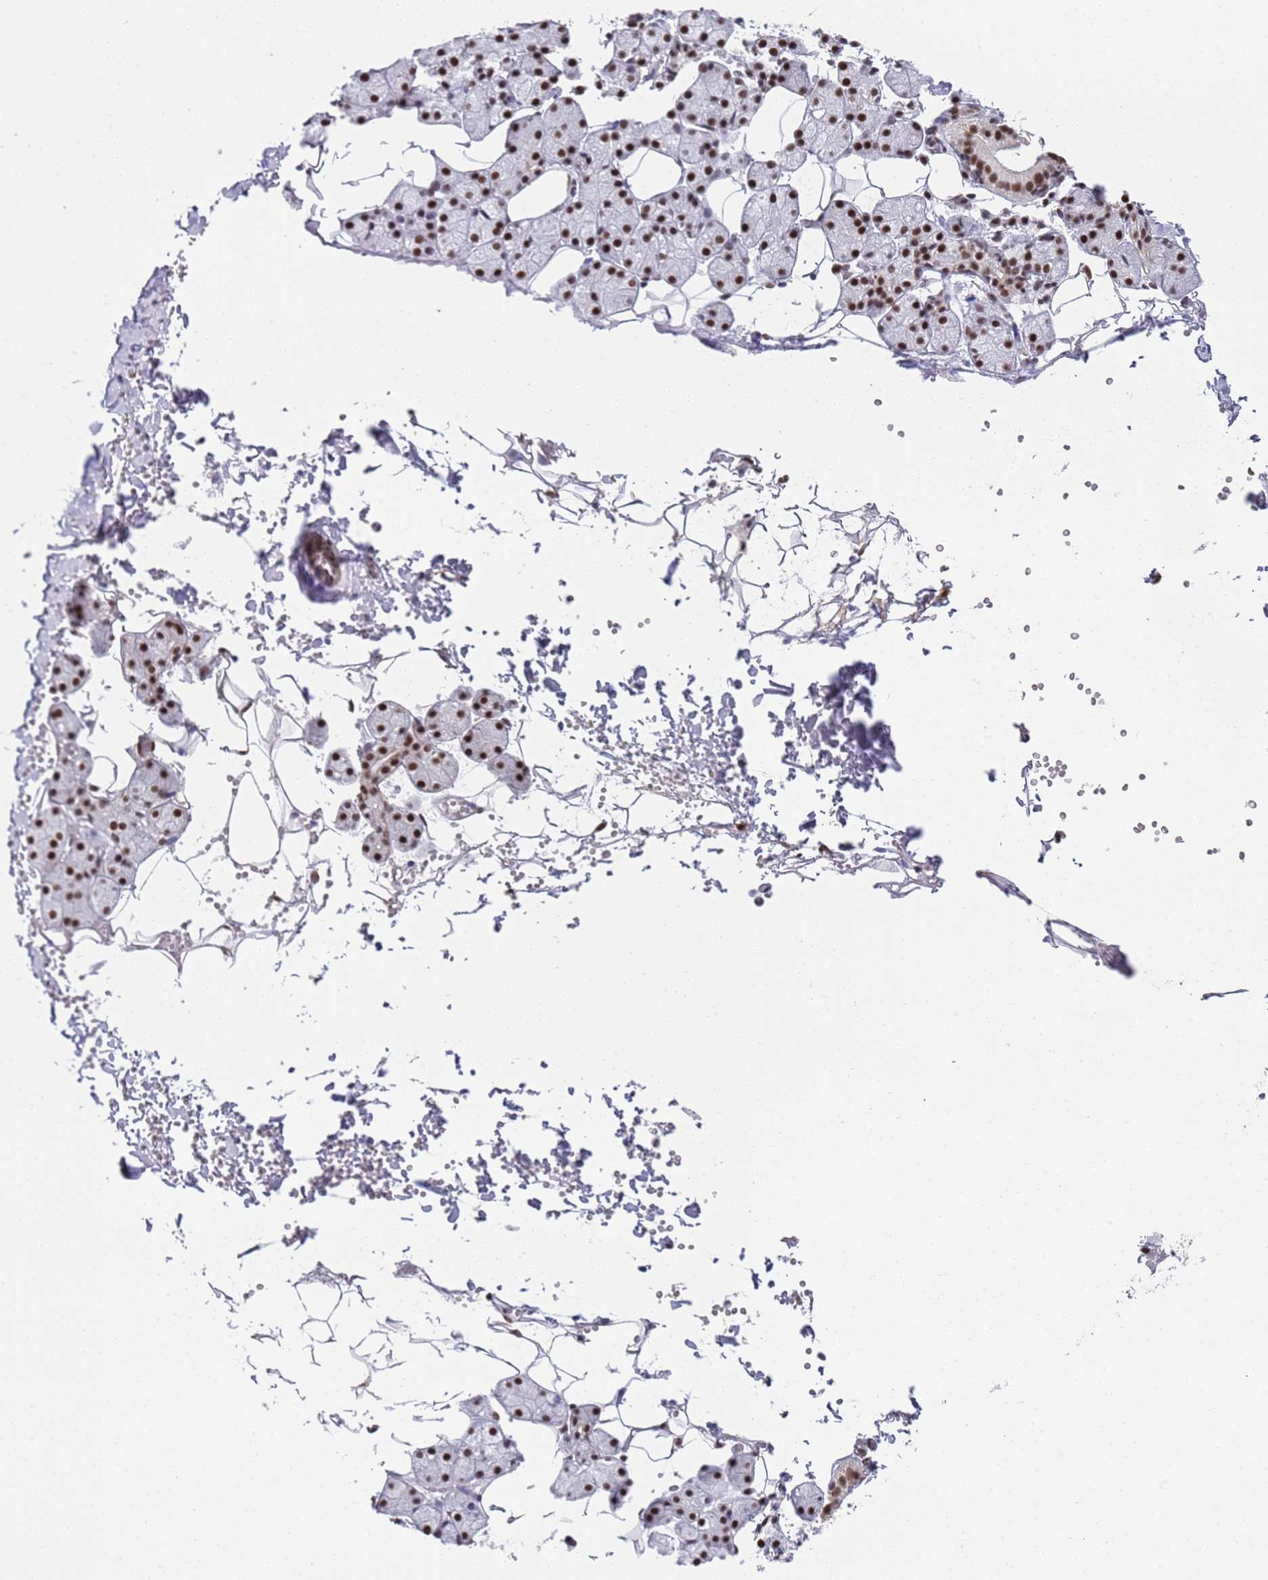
{"staining": {"intensity": "moderate", "quantity": ">75%", "location": "nuclear"}, "tissue": "salivary gland", "cell_type": "Glandular cells", "image_type": "normal", "snomed": [{"axis": "morphology", "description": "Normal tissue, NOS"}, {"axis": "topography", "description": "Salivary gland"}], "caption": "Moderate nuclear protein positivity is identified in approximately >75% of glandular cells in salivary gland. Using DAB (3,3'-diaminobenzidine) (brown) and hematoxylin (blue) stains, captured at high magnification using brightfield microscopy.", "gene": "AKAP8L", "patient": {"sex": "female", "age": 33}}